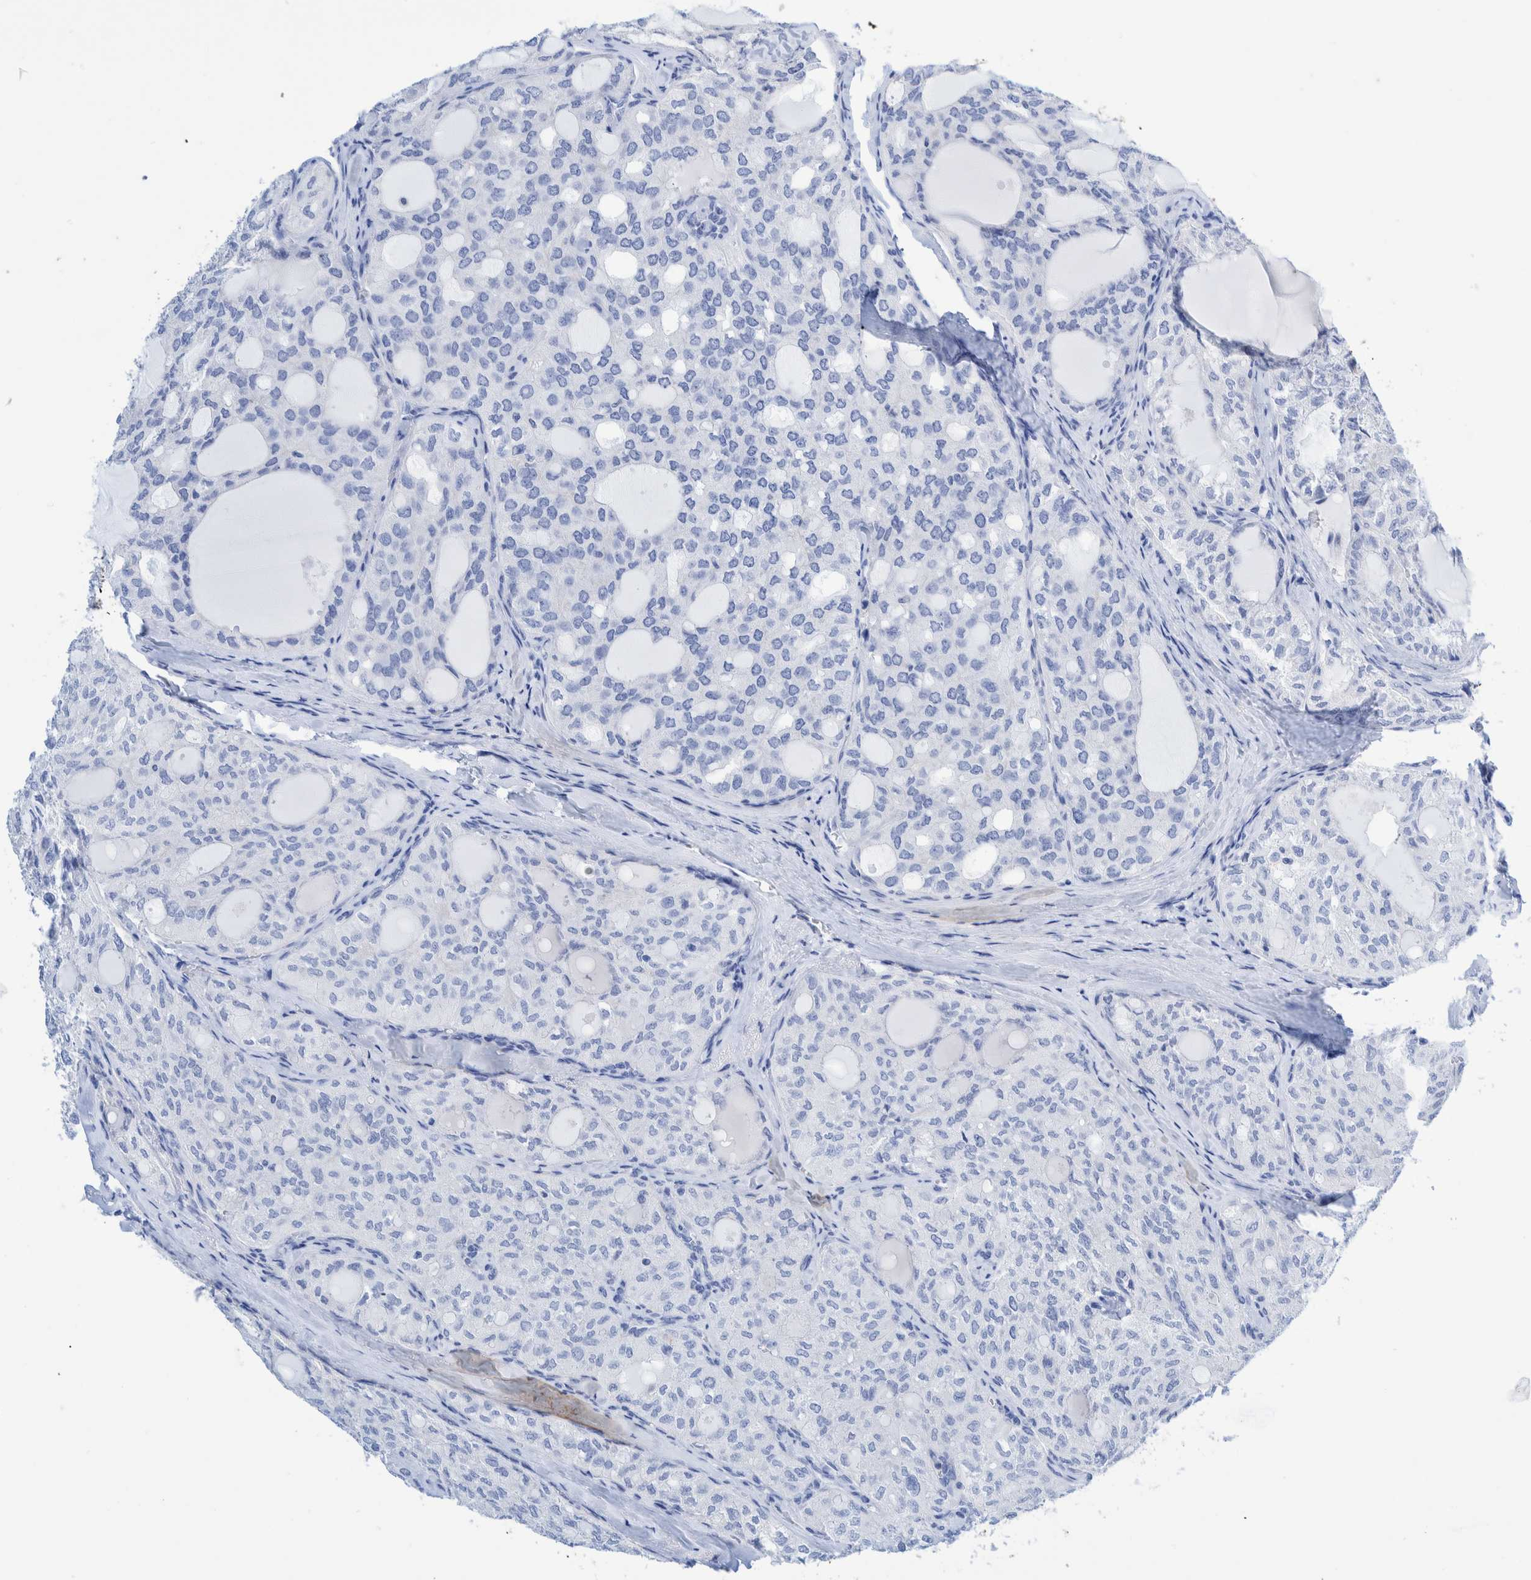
{"staining": {"intensity": "negative", "quantity": "none", "location": "none"}, "tissue": "thyroid cancer", "cell_type": "Tumor cells", "image_type": "cancer", "snomed": [{"axis": "morphology", "description": "Follicular adenoma carcinoma, NOS"}, {"axis": "topography", "description": "Thyroid gland"}], "caption": "Immunohistochemistry (IHC) of thyroid cancer (follicular adenoma carcinoma) exhibits no expression in tumor cells.", "gene": "KRT14", "patient": {"sex": "male", "age": 75}}